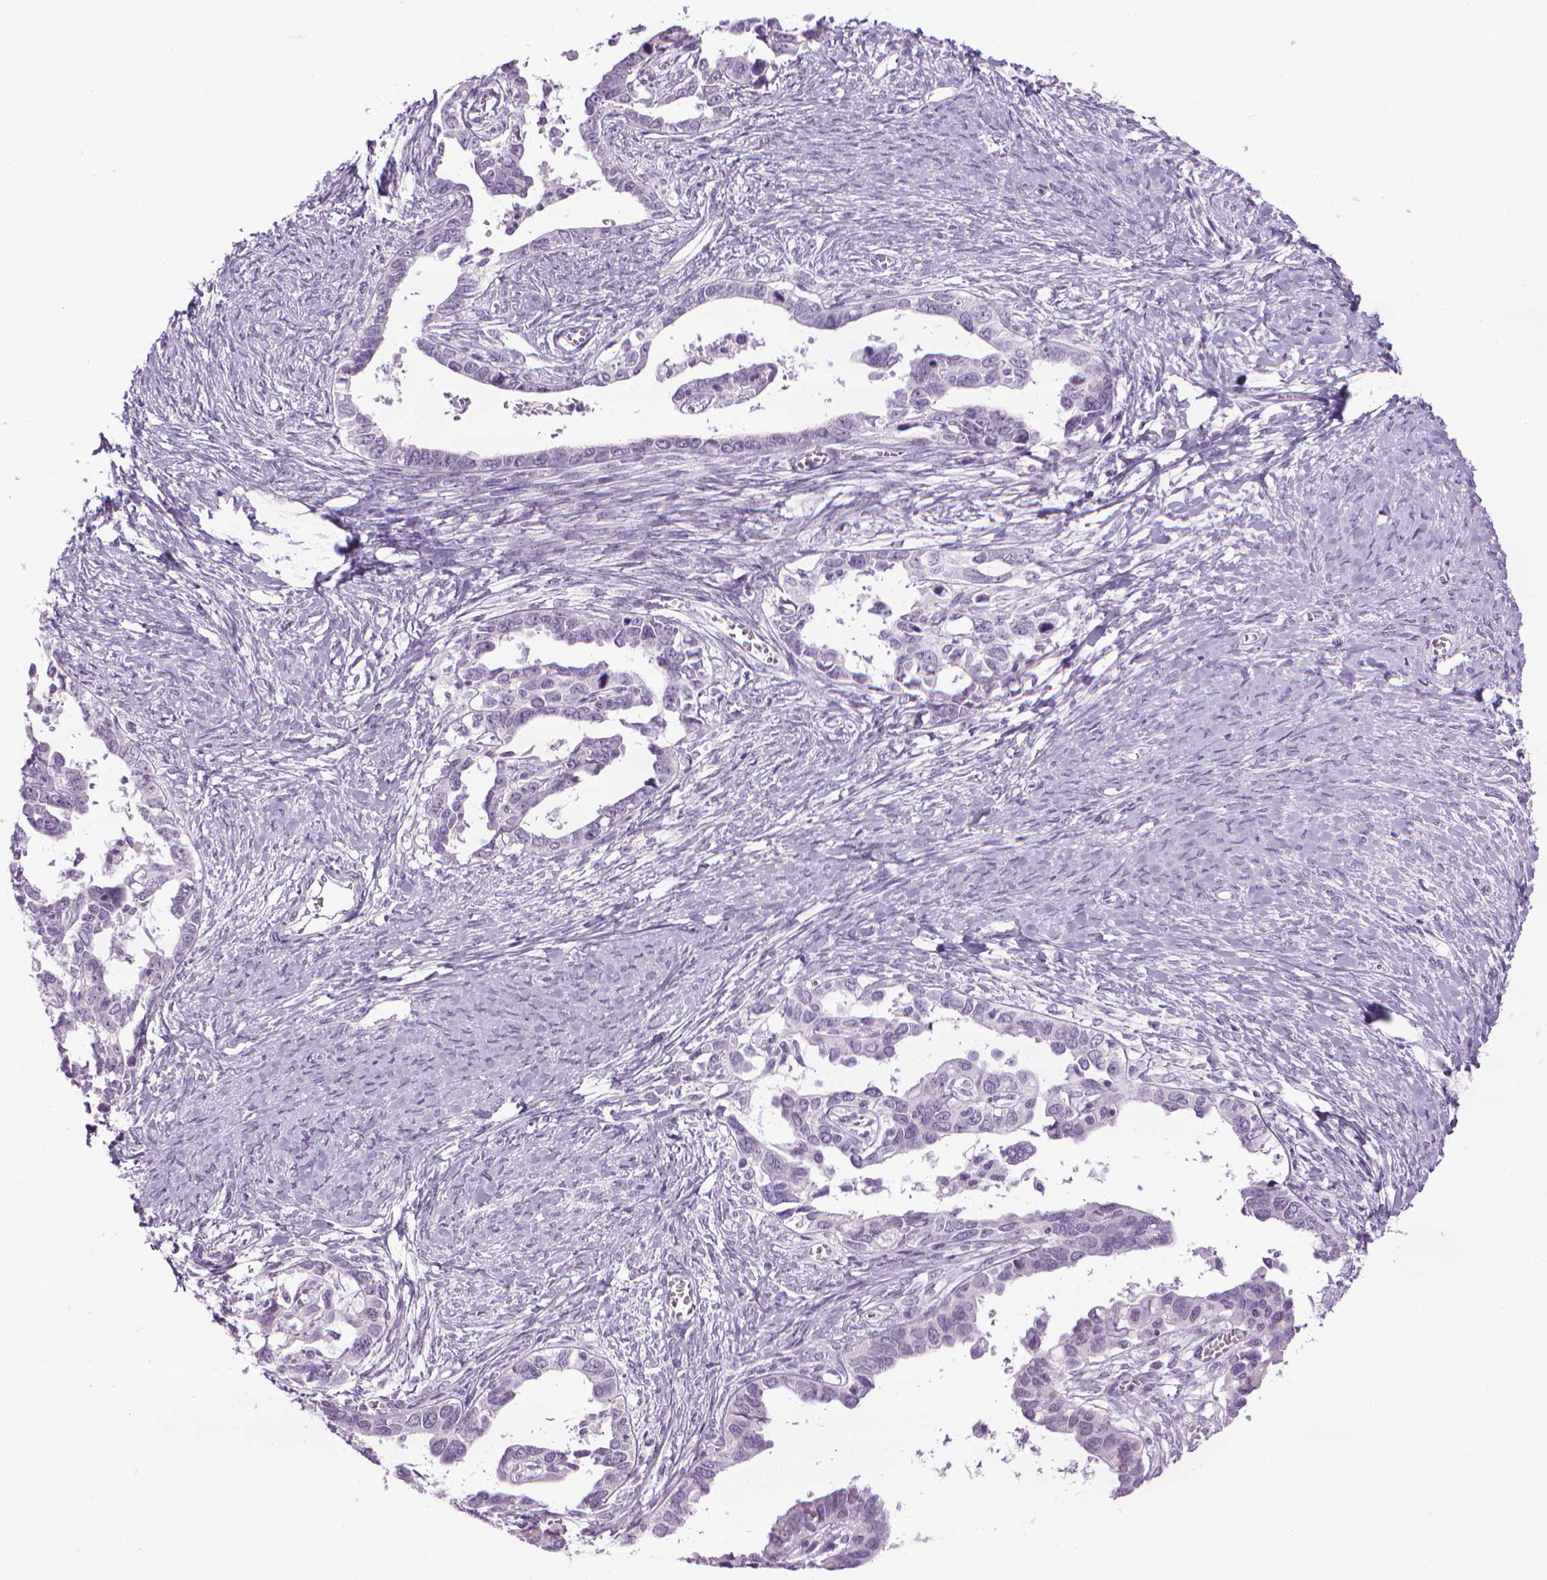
{"staining": {"intensity": "negative", "quantity": "none", "location": "none"}, "tissue": "ovarian cancer", "cell_type": "Tumor cells", "image_type": "cancer", "snomed": [{"axis": "morphology", "description": "Cystadenocarcinoma, serous, NOS"}, {"axis": "topography", "description": "Ovary"}], "caption": "The micrograph demonstrates no significant staining in tumor cells of serous cystadenocarcinoma (ovarian).", "gene": "DNAI7", "patient": {"sex": "female", "age": 69}}